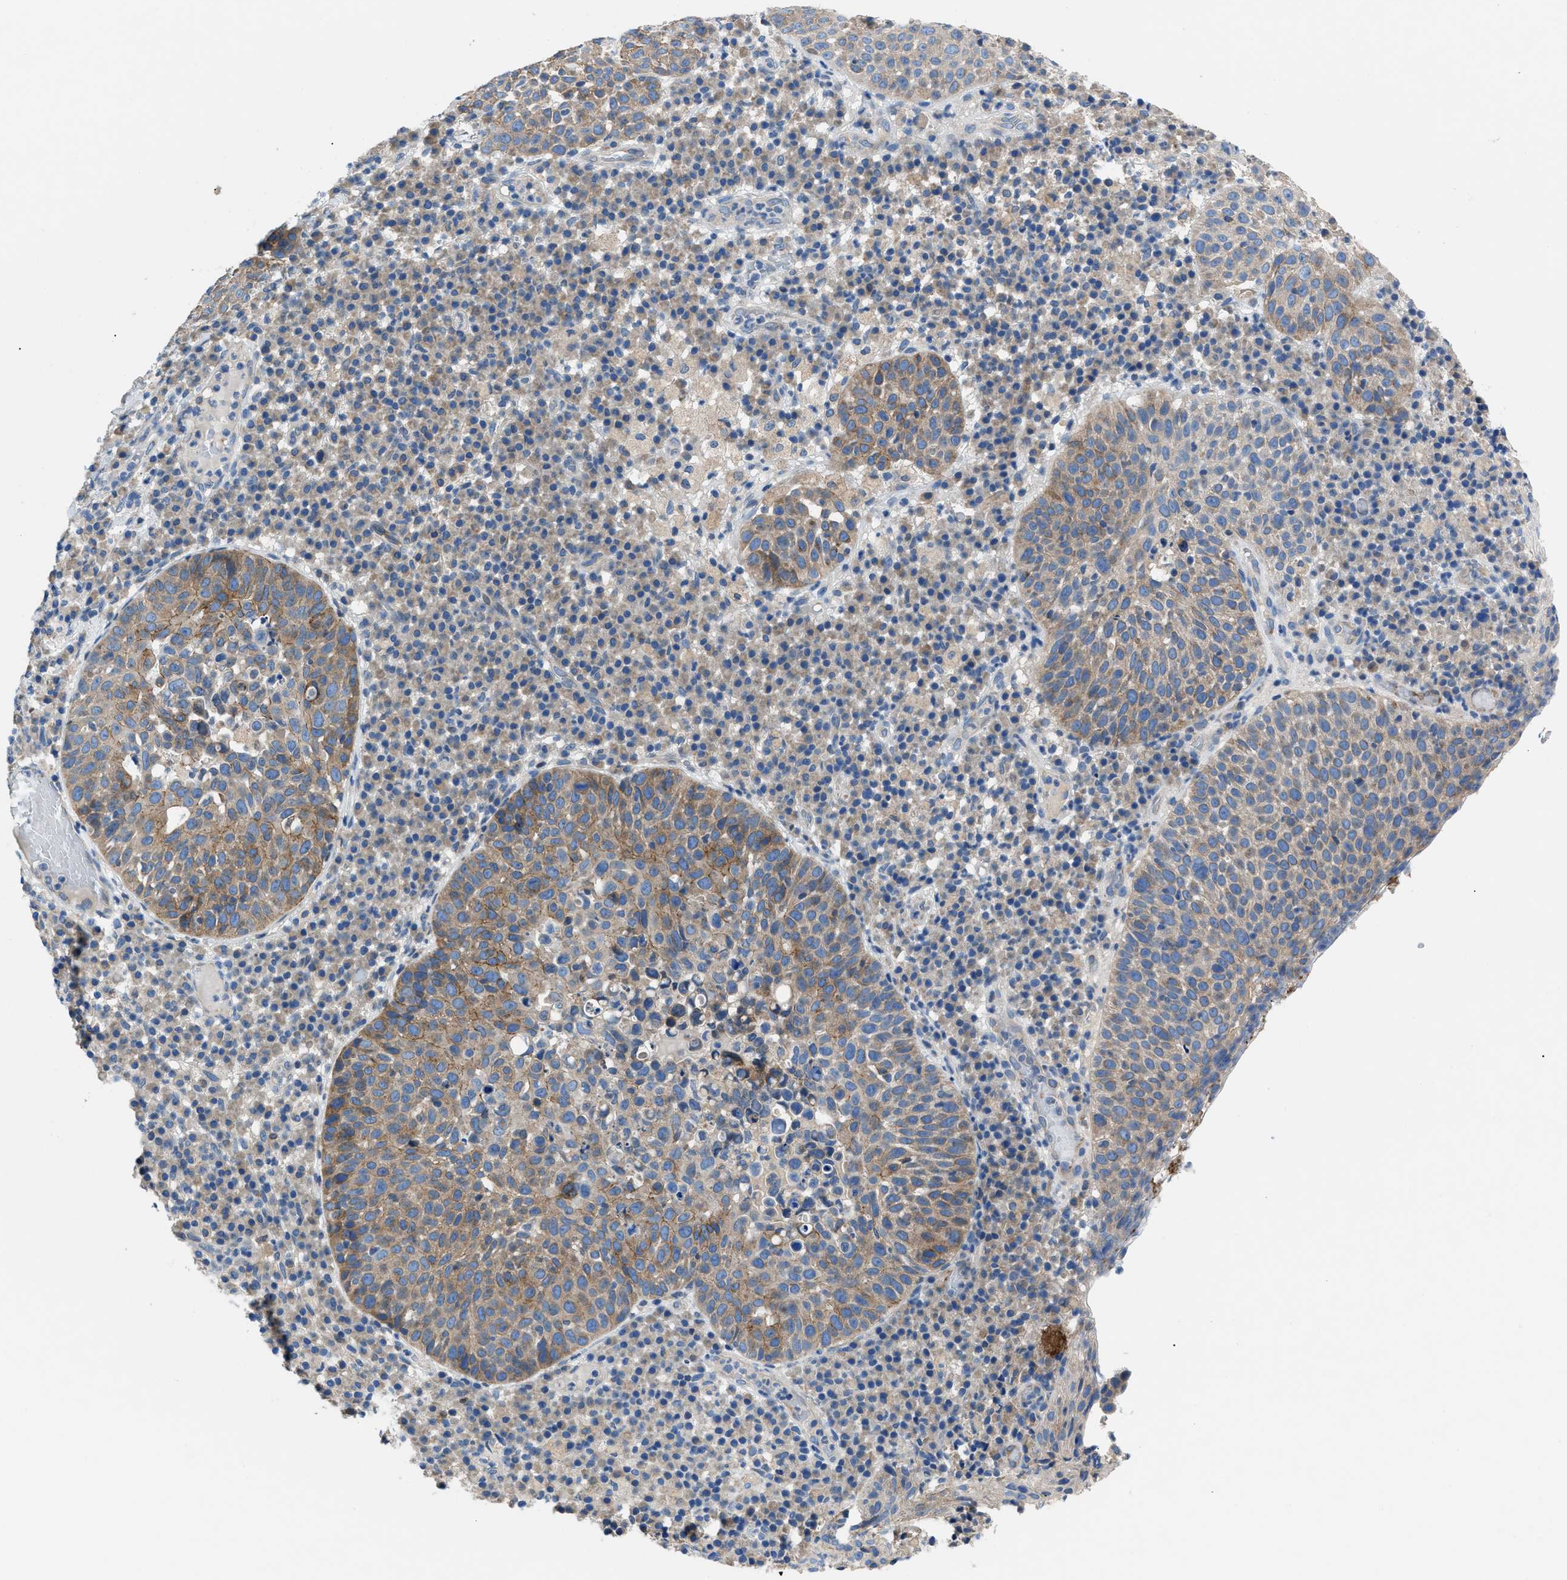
{"staining": {"intensity": "moderate", "quantity": ">75%", "location": "cytoplasmic/membranous"}, "tissue": "skin cancer", "cell_type": "Tumor cells", "image_type": "cancer", "snomed": [{"axis": "morphology", "description": "Squamous cell carcinoma in situ, NOS"}, {"axis": "morphology", "description": "Squamous cell carcinoma, NOS"}, {"axis": "topography", "description": "Skin"}], "caption": "This histopathology image exhibits IHC staining of human skin cancer, with medium moderate cytoplasmic/membranous staining in about >75% of tumor cells.", "gene": "ZDHHC24", "patient": {"sex": "male", "age": 93}}